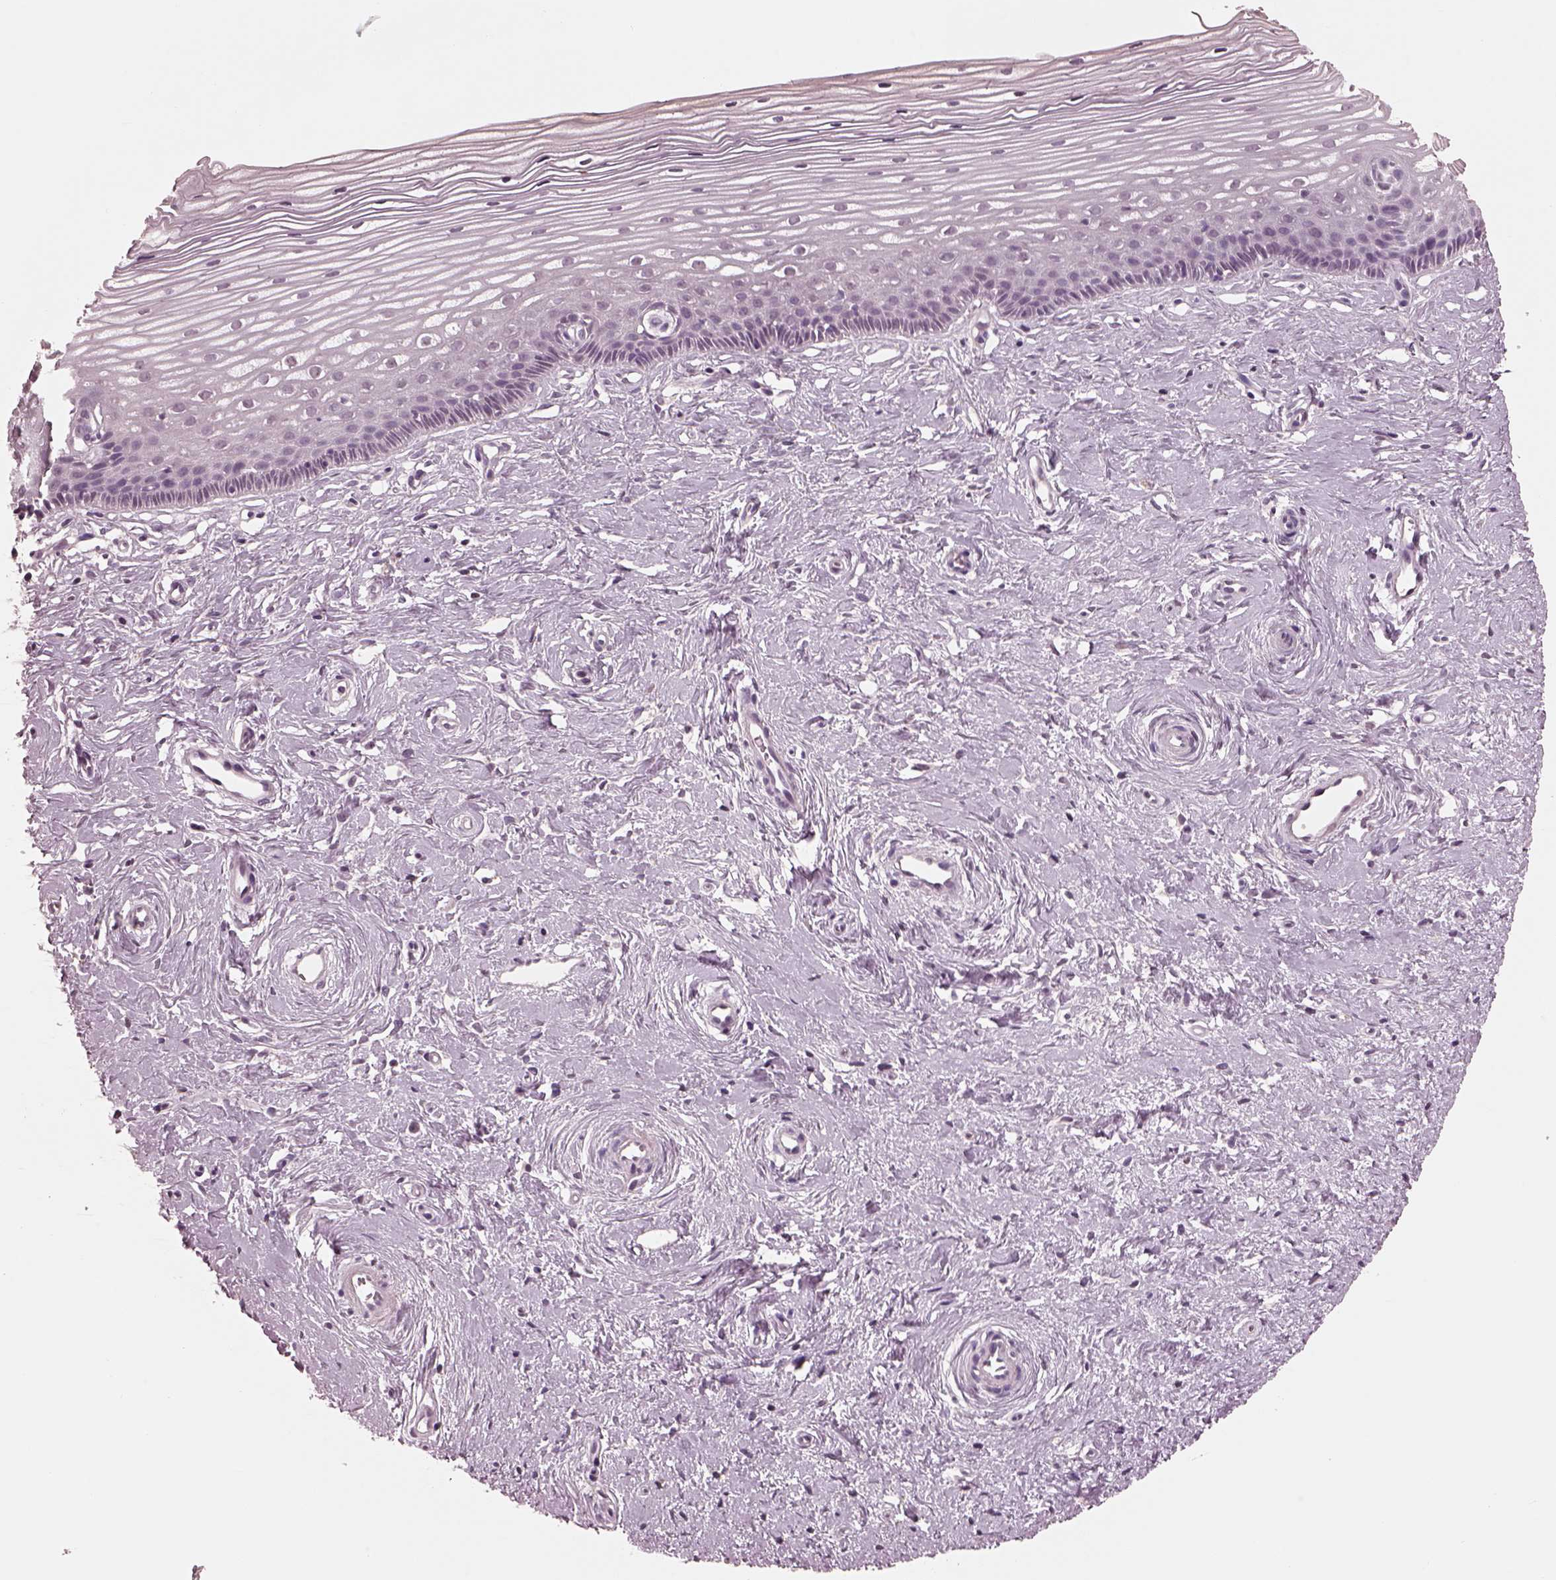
{"staining": {"intensity": "negative", "quantity": "none", "location": "none"}, "tissue": "cervix", "cell_type": "Glandular cells", "image_type": "normal", "snomed": [{"axis": "morphology", "description": "Normal tissue, NOS"}, {"axis": "topography", "description": "Cervix"}], "caption": "The photomicrograph shows no significant expression in glandular cells of cervix.", "gene": "TSKS", "patient": {"sex": "female", "age": 40}}